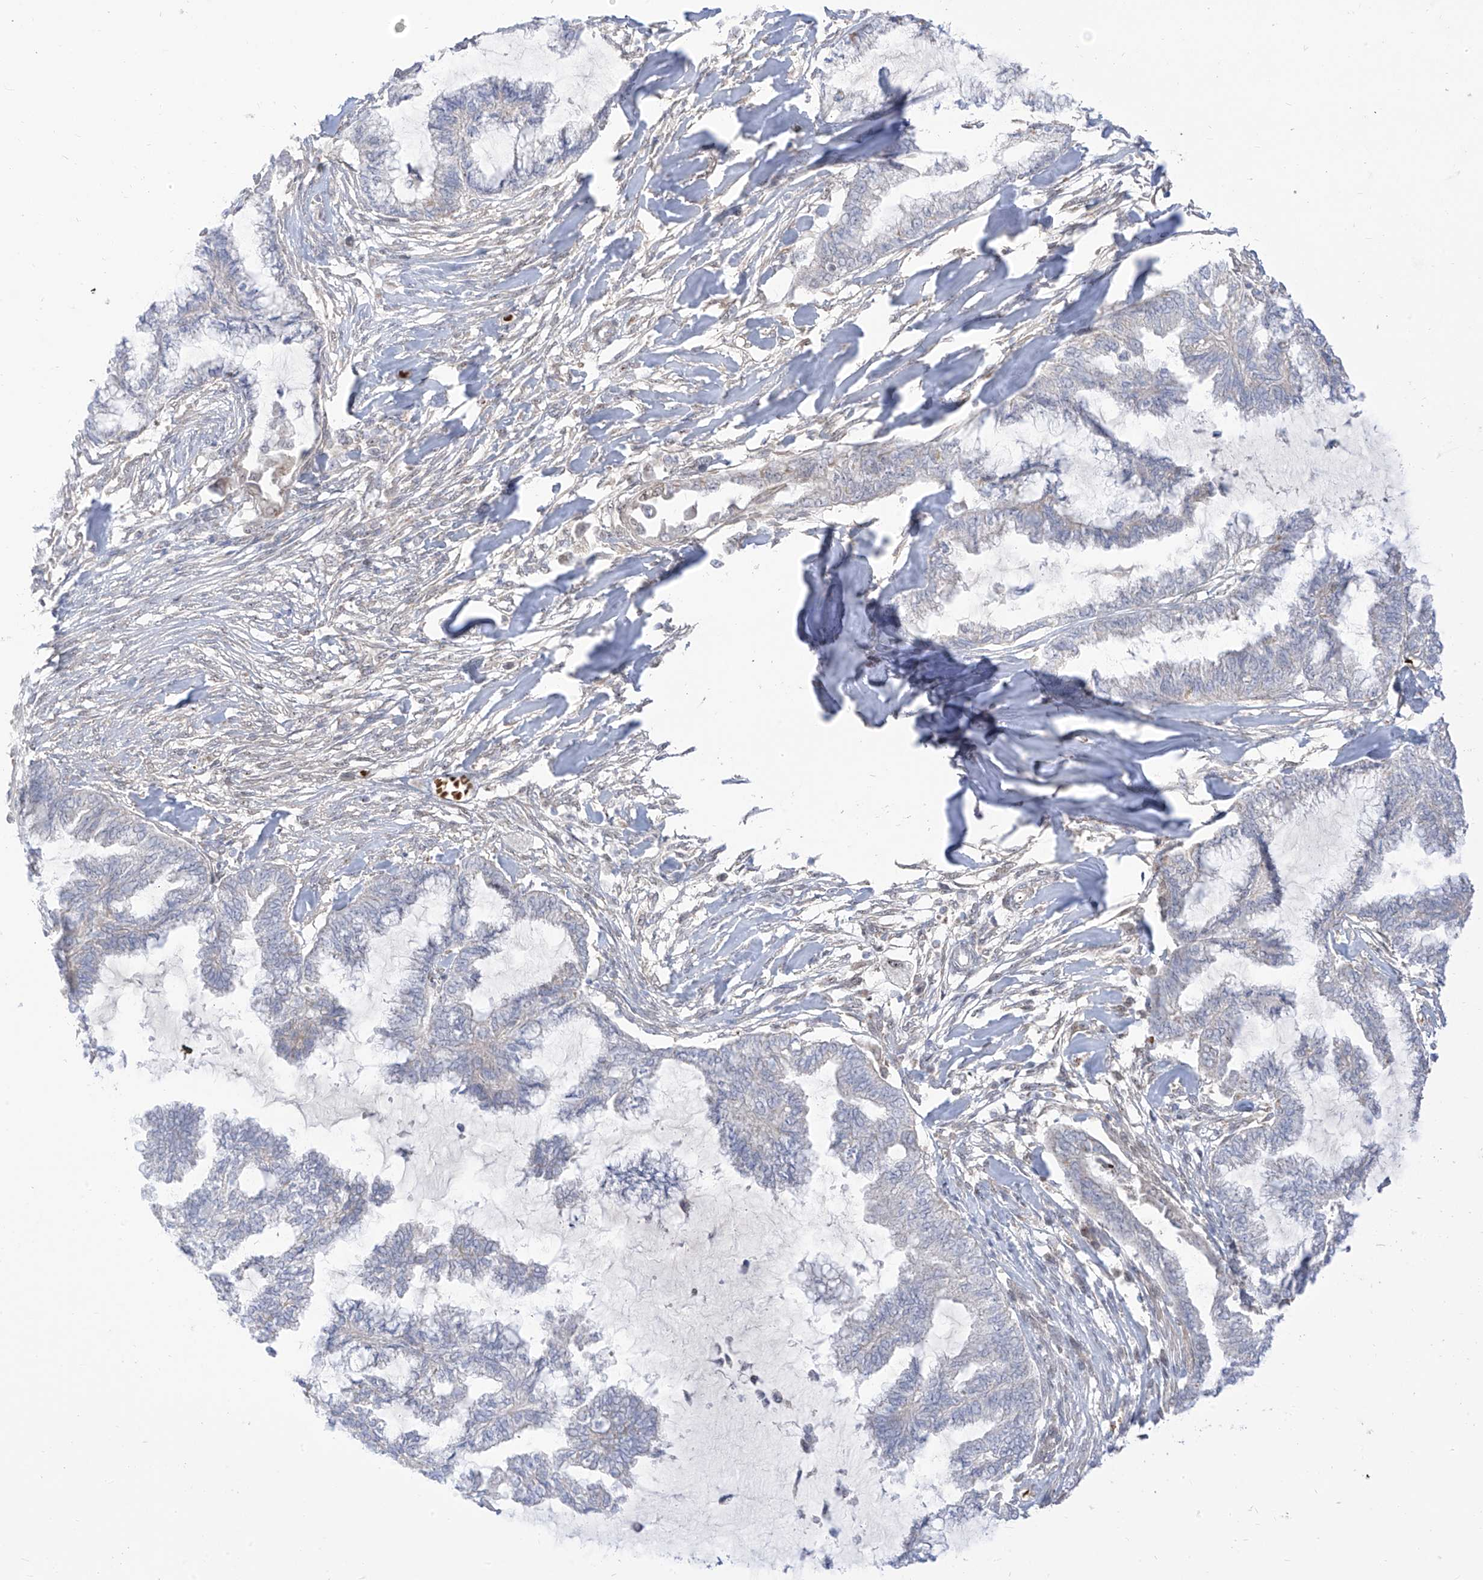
{"staining": {"intensity": "negative", "quantity": "none", "location": "none"}, "tissue": "endometrial cancer", "cell_type": "Tumor cells", "image_type": "cancer", "snomed": [{"axis": "morphology", "description": "Adenocarcinoma, NOS"}, {"axis": "topography", "description": "Endometrium"}], "caption": "Tumor cells show no significant protein positivity in endometrial adenocarcinoma. (Immunohistochemistry, brightfield microscopy, high magnification).", "gene": "ARHGEF40", "patient": {"sex": "female", "age": 86}}